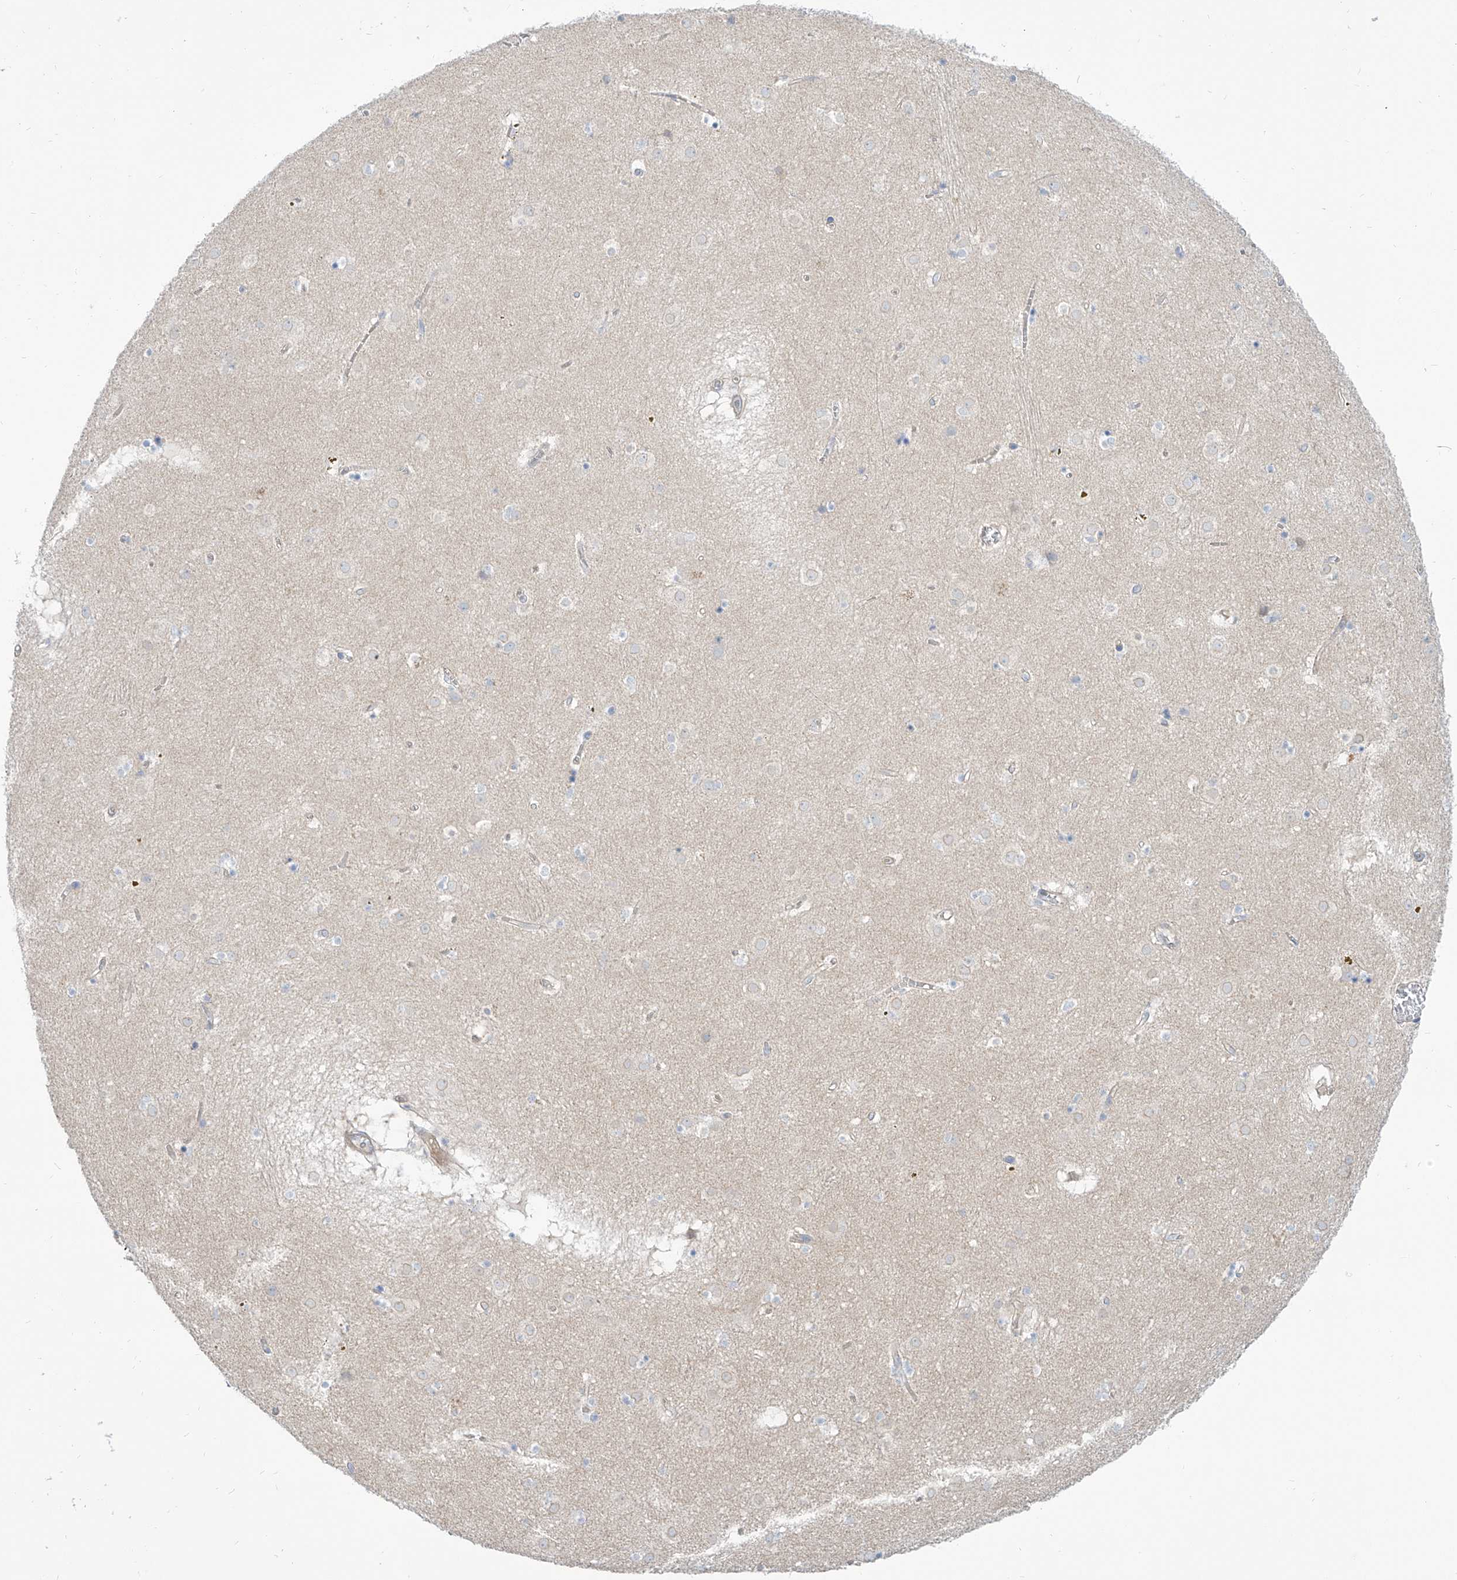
{"staining": {"intensity": "negative", "quantity": "none", "location": "none"}, "tissue": "caudate", "cell_type": "Glial cells", "image_type": "normal", "snomed": [{"axis": "morphology", "description": "Normal tissue, NOS"}, {"axis": "topography", "description": "Lateral ventricle wall"}], "caption": "A photomicrograph of caudate stained for a protein displays no brown staining in glial cells.", "gene": "TMEM209", "patient": {"sex": "male", "age": 70}}